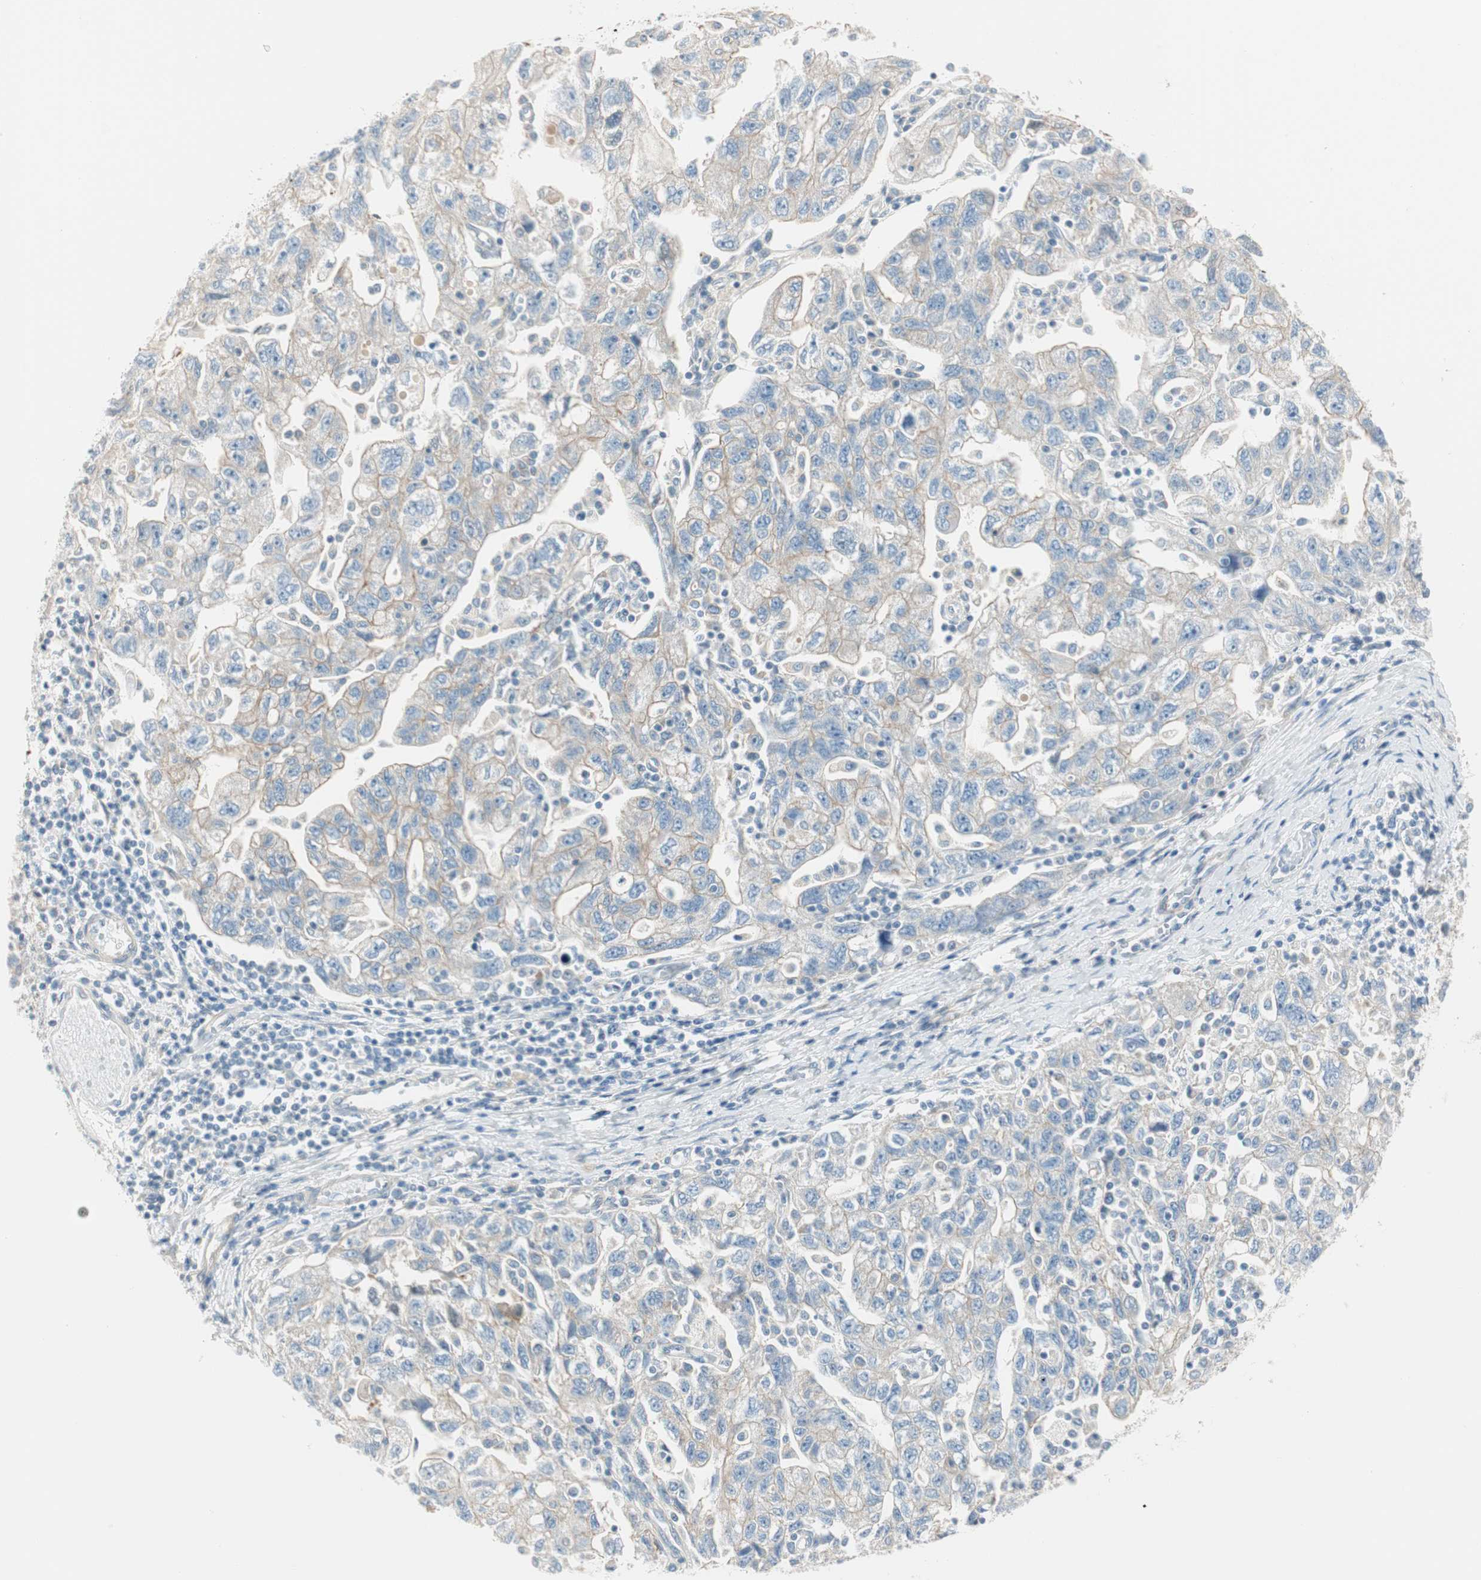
{"staining": {"intensity": "weak", "quantity": "25%-75%", "location": "cytoplasmic/membranous"}, "tissue": "ovarian cancer", "cell_type": "Tumor cells", "image_type": "cancer", "snomed": [{"axis": "morphology", "description": "Carcinoma, NOS"}, {"axis": "morphology", "description": "Cystadenocarcinoma, serous, NOS"}, {"axis": "topography", "description": "Ovary"}], "caption": "An immunohistochemistry (IHC) photomicrograph of tumor tissue is shown. Protein staining in brown shows weak cytoplasmic/membranous positivity in ovarian cancer within tumor cells. The staining is performed using DAB brown chromogen to label protein expression. The nuclei are counter-stained blue using hematoxylin.", "gene": "CDK3", "patient": {"sex": "female", "age": 69}}